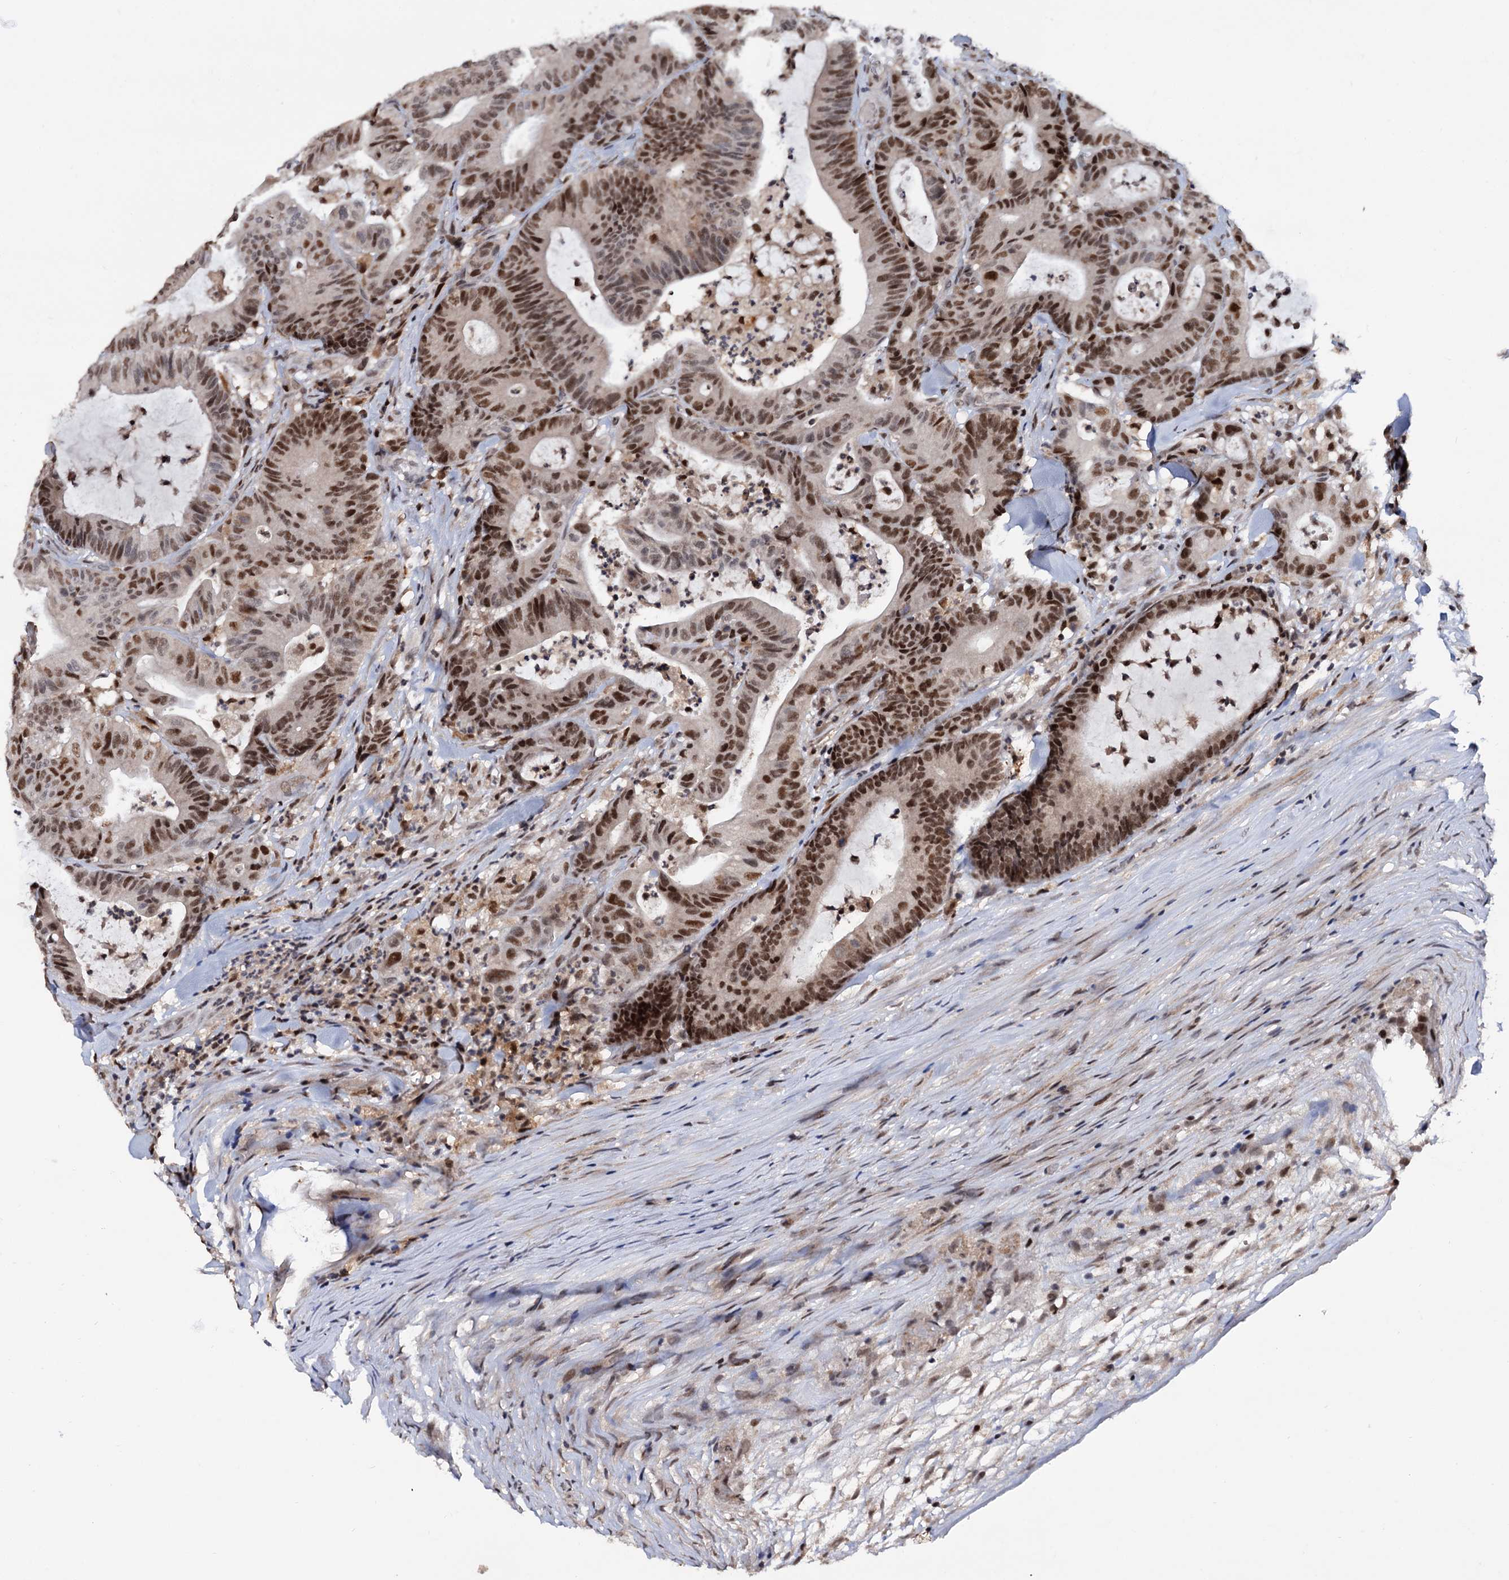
{"staining": {"intensity": "moderate", "quantity": ">75%", "location": "cytoplasmic/membranous,nuclear"}, "tissue": "colorectal cancer", "cell_type": "Tumor cells", "image_type": "cancer", "snomed": [{"axis": "morphology", "description": "Adenocarcinoma, NOS"}, {"axis": "topography", "description": "Colon"}], "caption": "Immunohistochemical staining of colorectal adenocarcinoma demonstrates moderate cytoplasmic/membranous and nuclear protein staining in about >75% of tumor cells.", "gene": "RNASEH2B", "patient": {"sex": "female", "age": 84}}